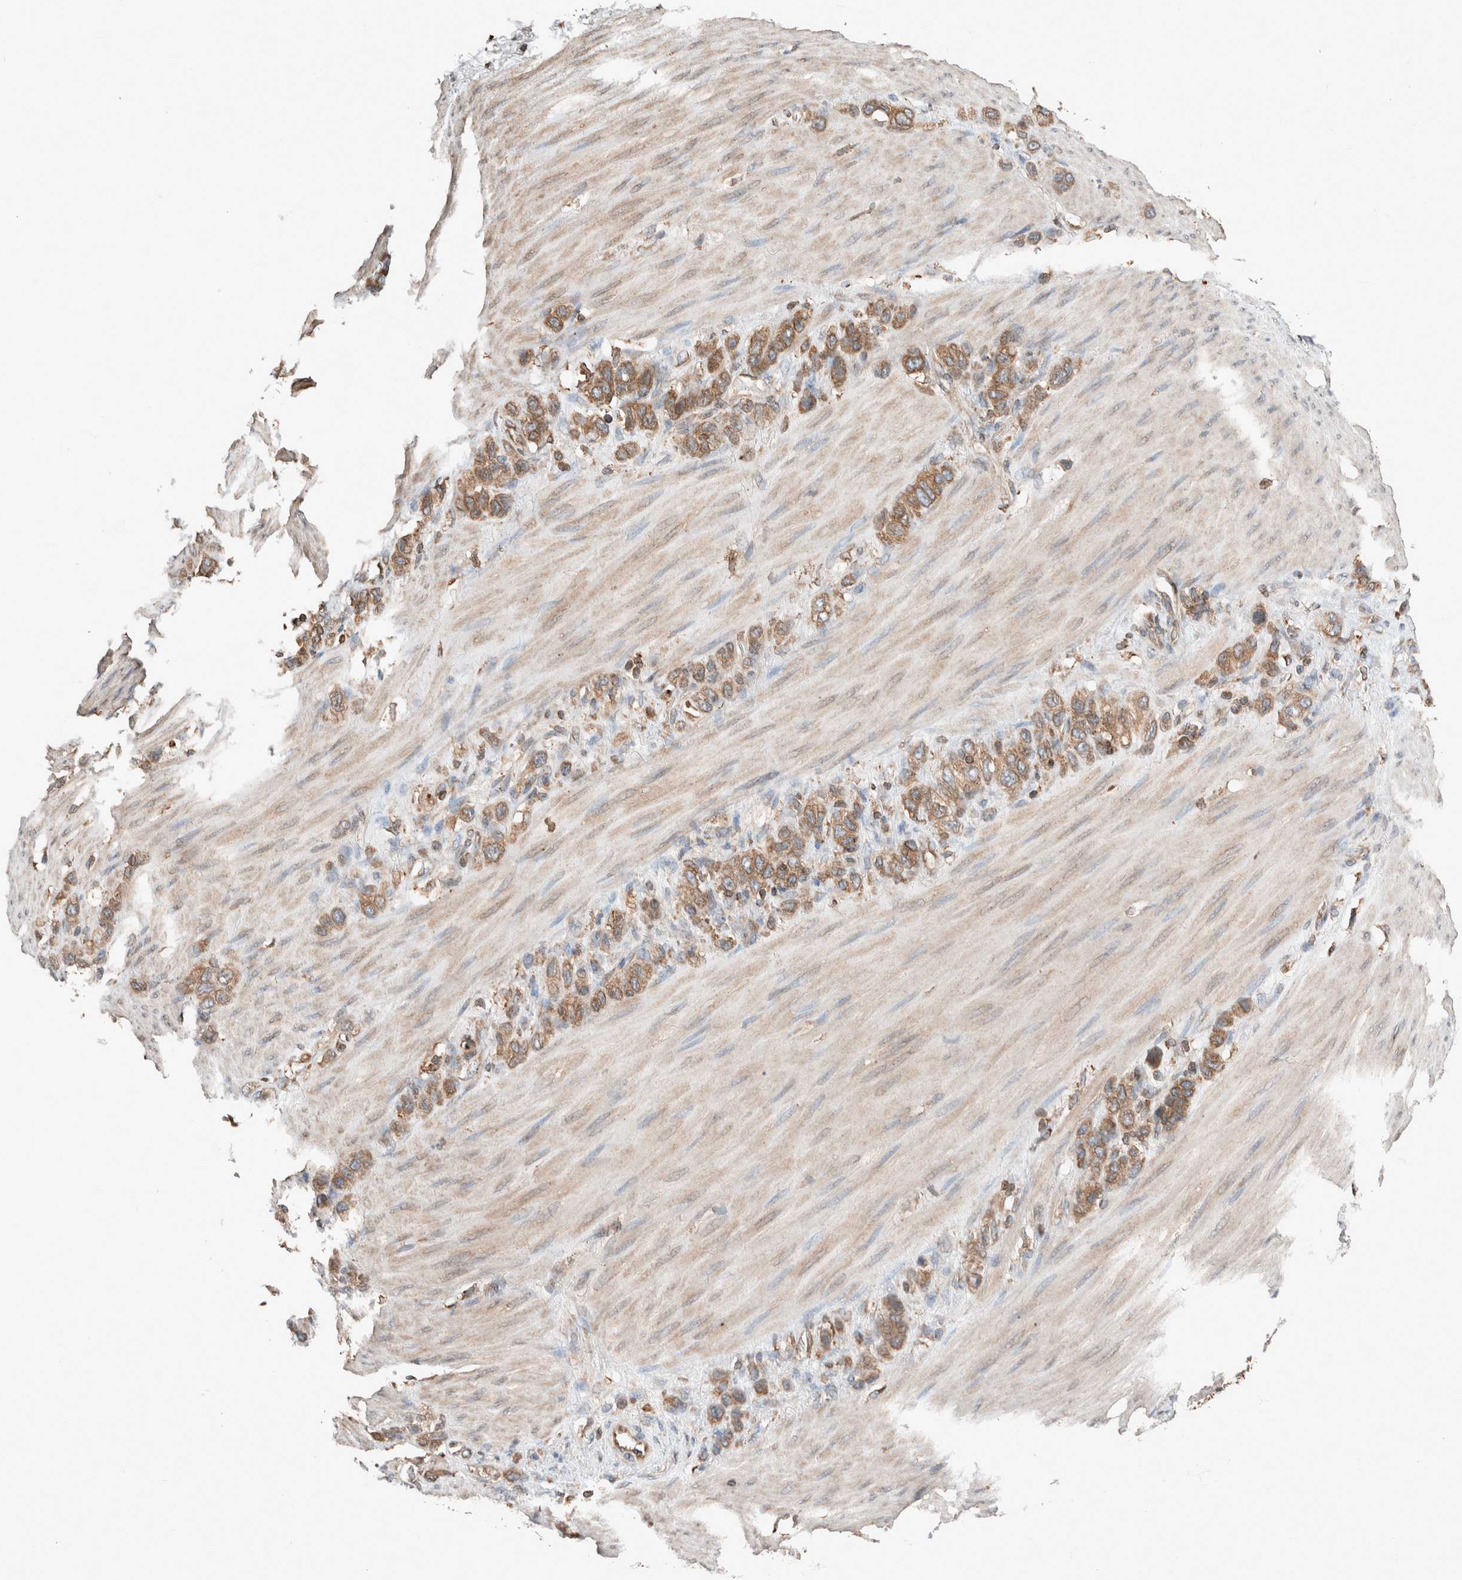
{"staining": {"intensity": "moderate", "quantity": ">75%", "location": "cytoplasmic/membranous"}, "tissue": "stomach cancer", "cell_type": "Tumor cells", "image_type": "cancer", "snomed": [{"axis": "morphology", "description": "Adenocarcinoma, NOS"}, {"axis": "morphology", "description": "Adenocarcinoma, High grade"}, {"axis": "topography", "description": "Stomach, upper"}, {"axis": "topography", "description": "Stomach, lower"}], "caption": "Immunohistochemical staining of human stomach cancer (adenocarcinoma) demonstrates medium levels of moderate cytoplasmic/membranous expression in approximately >75% of tumor cells.", "gene": "ERAP2", "patient": {"sex": "female", "age": 65}}